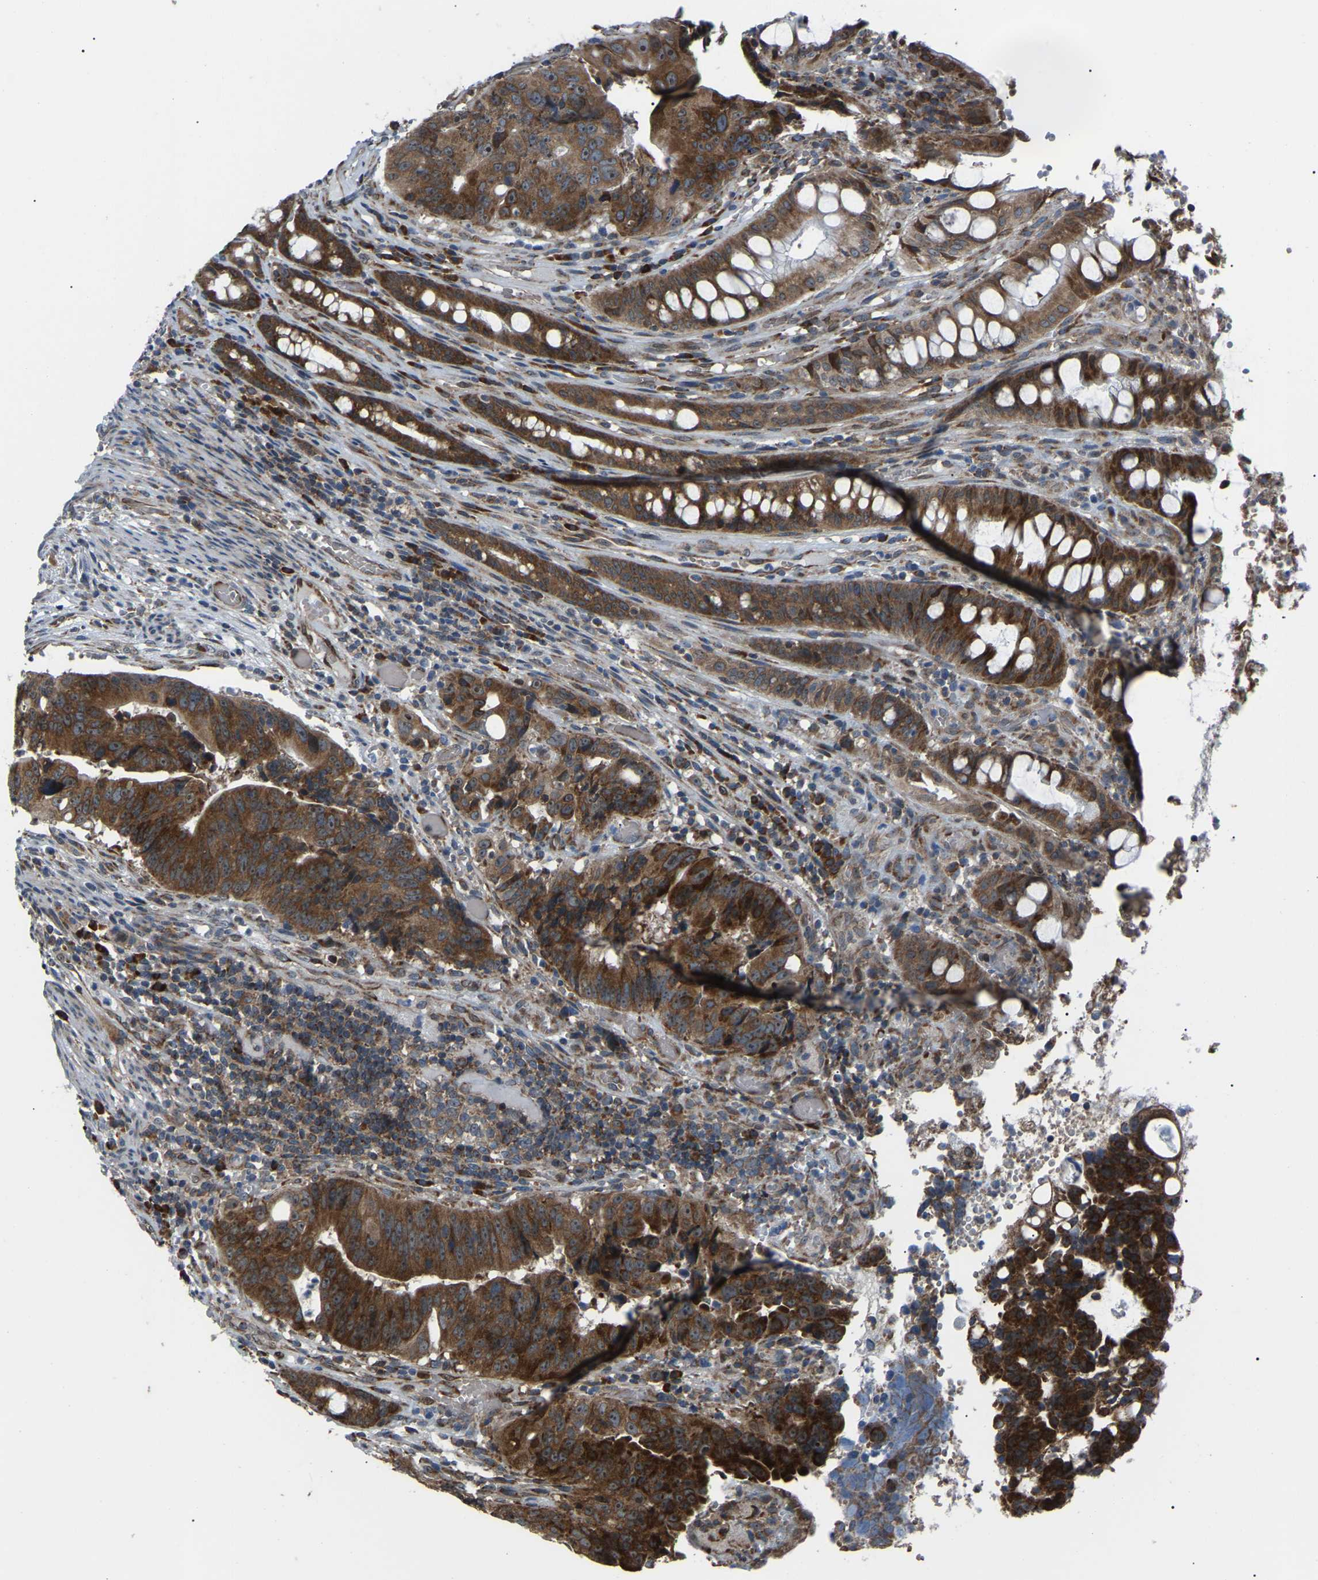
{"staining": {"intensity": "strong", "quantity": ">75%", "location": "cytoplasmic/membranous"}, "tissue": "colorectal cancer", "cell_type": "Tumor cells", "image_type": "cancer", "snomed": [{"axis": "morphology", "description": "Adenocarcinoma, NOS"}, {"axis": "topography", "description": "Colon"}], "caption": "Adenocarcinoma (colorectal) stained with DAB immunohistochemistry (IHC) shows high levels of strong cytoplasmic/membranous staining in about >75% of tumor cells.", "gene": "AGO2", "patient": {"sex": "female", "age": 57}}